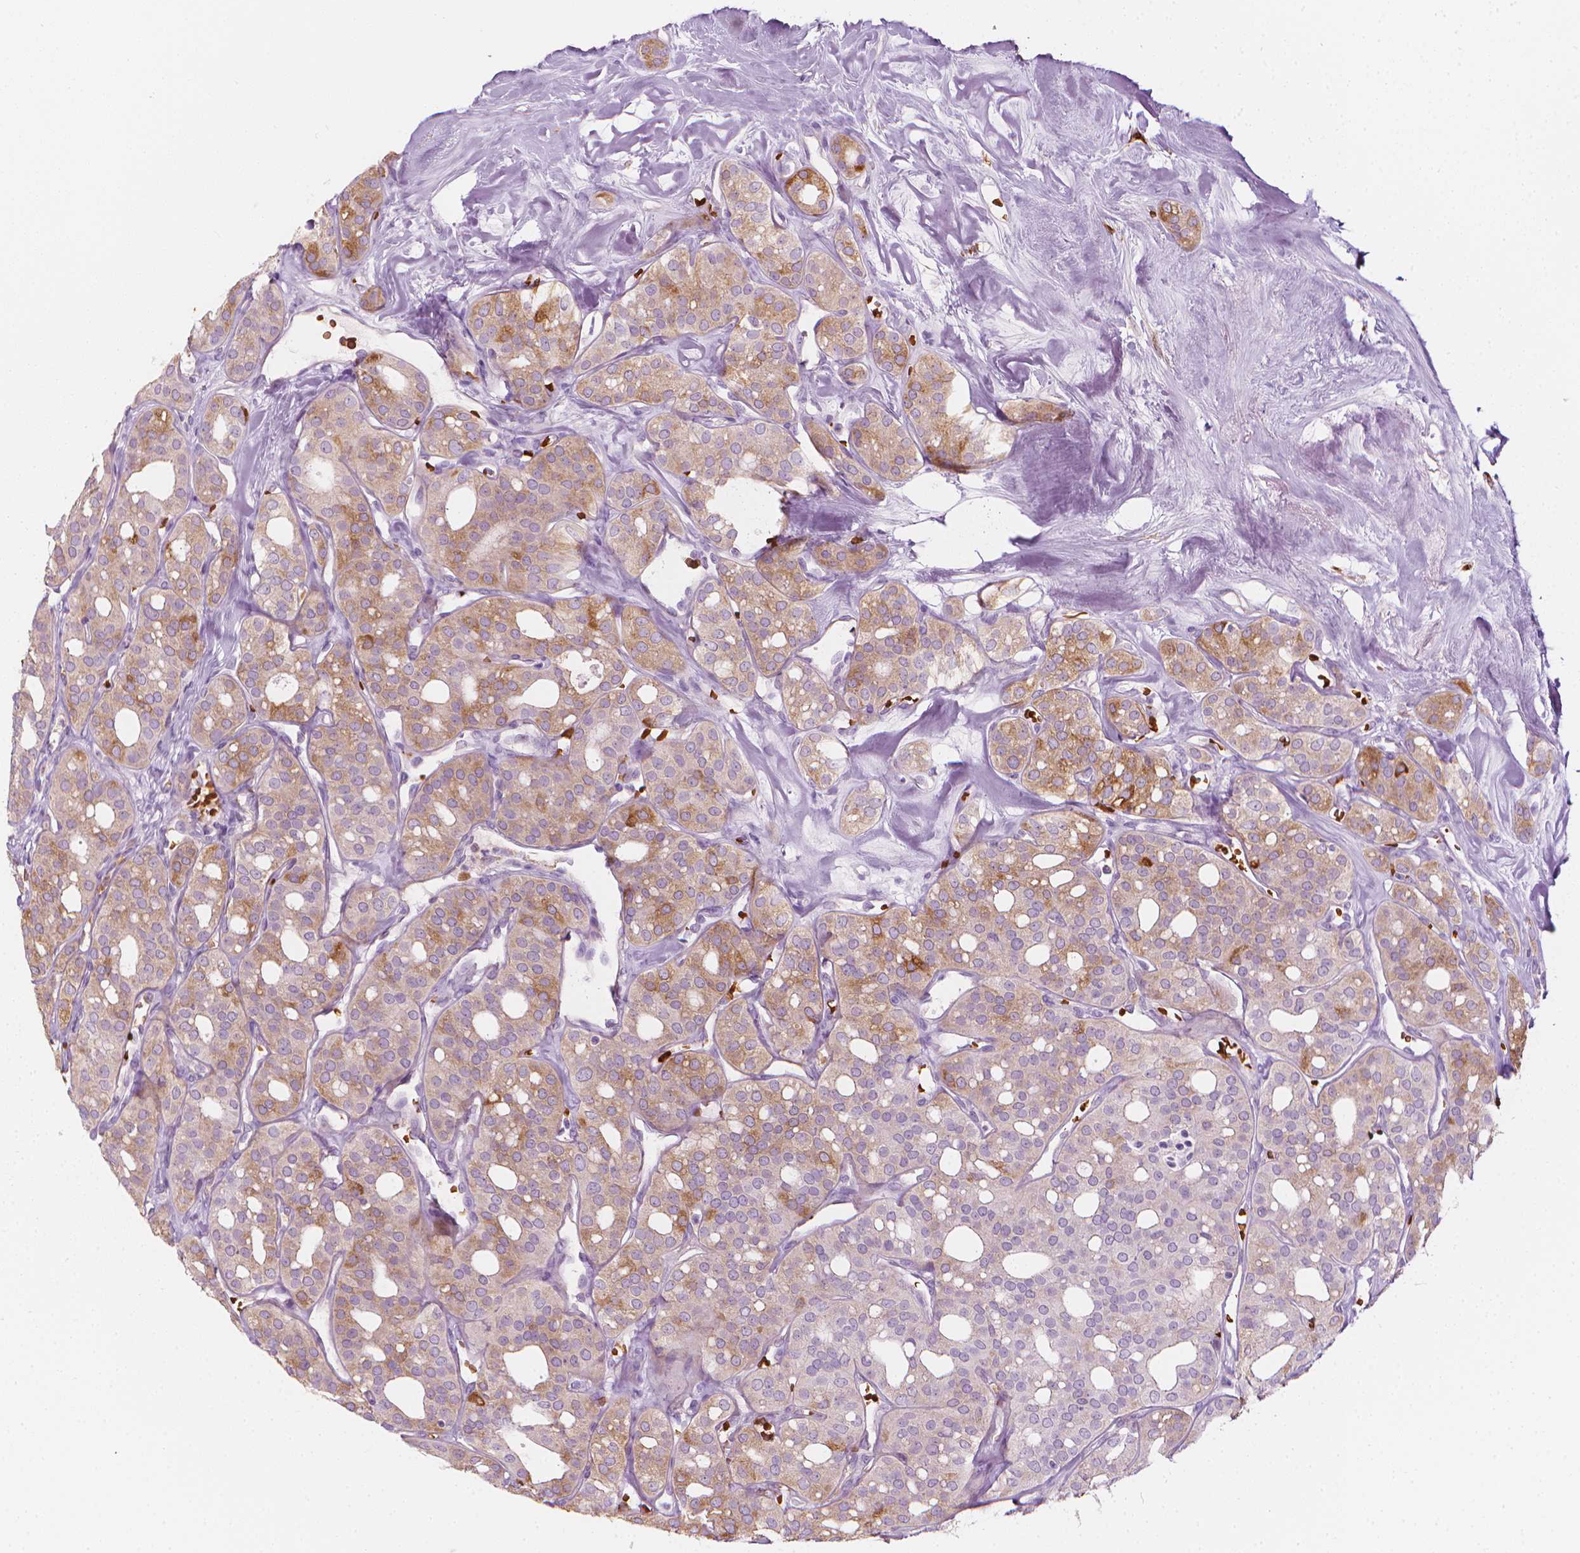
{"staining": {"intensity": "moderate", "quantity": "25%-75%", "location": "cytoplasmic/membranous"}, "tissue": "thyroid cancer", "cell_type": "Tumor cells", "image_type": "cancer", "snomed": [{"axis": "morphology", "description": "Follicular adenoma carcinoma, NOS"}, {"axis": "topography", "description": "Thyroid gland"}], "caption": "The photomicrograph shows immunohistochemical staining of follicular adenoma carcinoma (thyroid). There is moderate cytoplasmic/membranous expression is seen in approximately 25%-75% of tumor cells.", "gene": "CES1", "patient": {"sex": "male", "age": 75}}